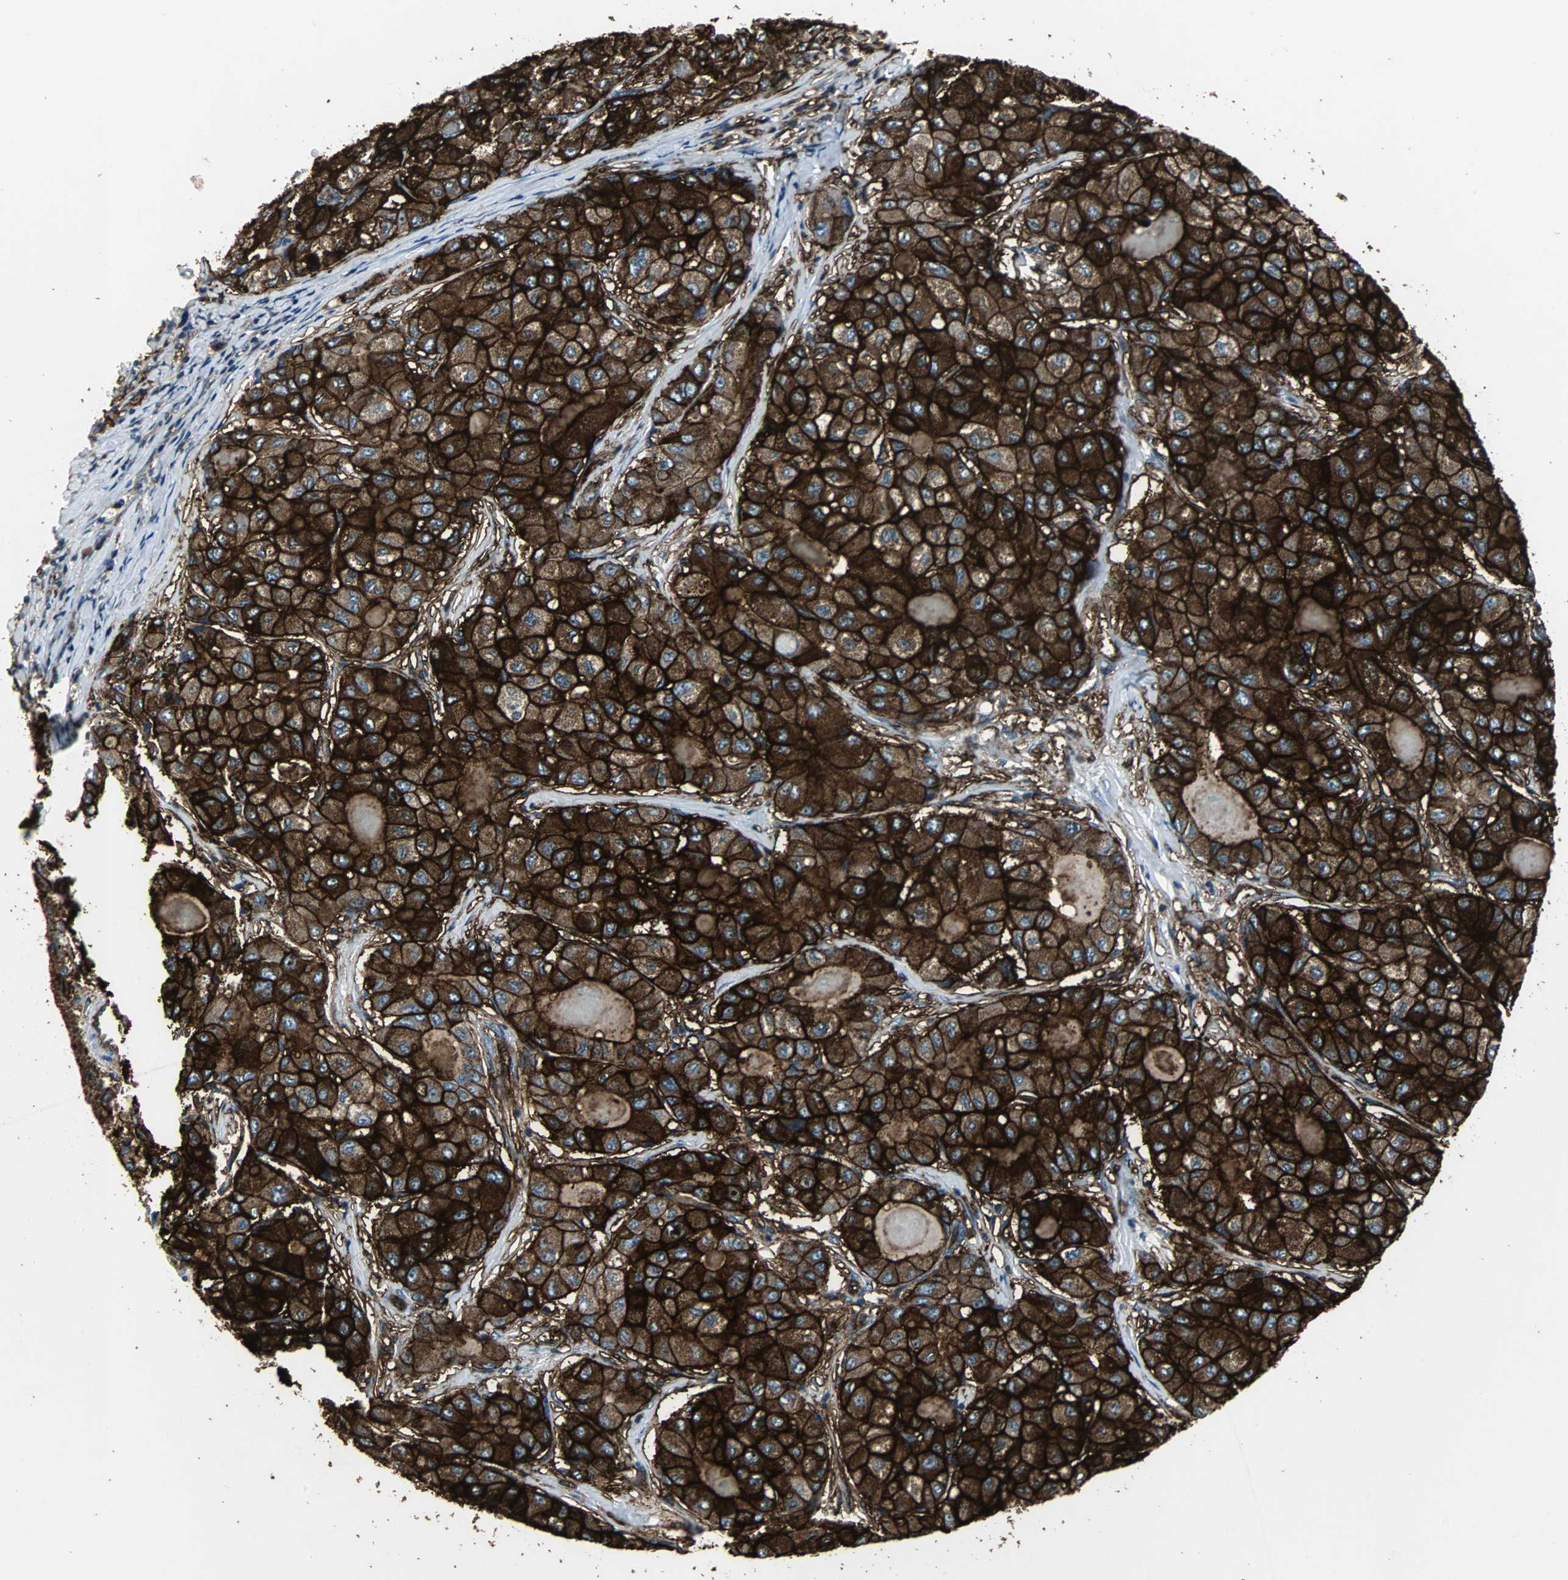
{"staining": {"intensity": "strong", "quantity": ">75%", "location": "cytoplasmic/membranous"}, "tissue": "liver cancer", "cell_type": "Tumor cells", "image_type": "cancer", "snomed": [{"axis": "morphology", "description": "Carcinoma, Hepatocellular, NOS"}, {"axis": "topography", "description": "Liver"}], "caption": "A high amount of strong cytoplasmic/membranous staining is identified in about >75% of tumor cells in liver hepatocellular carcinoma tissue. Using DAB (brown) and hematoxylin (blue) stains, captured at high magnification using brightfield microscopy.", "gene": "F11R", "patient": {"sex": "male", "age": 80}}